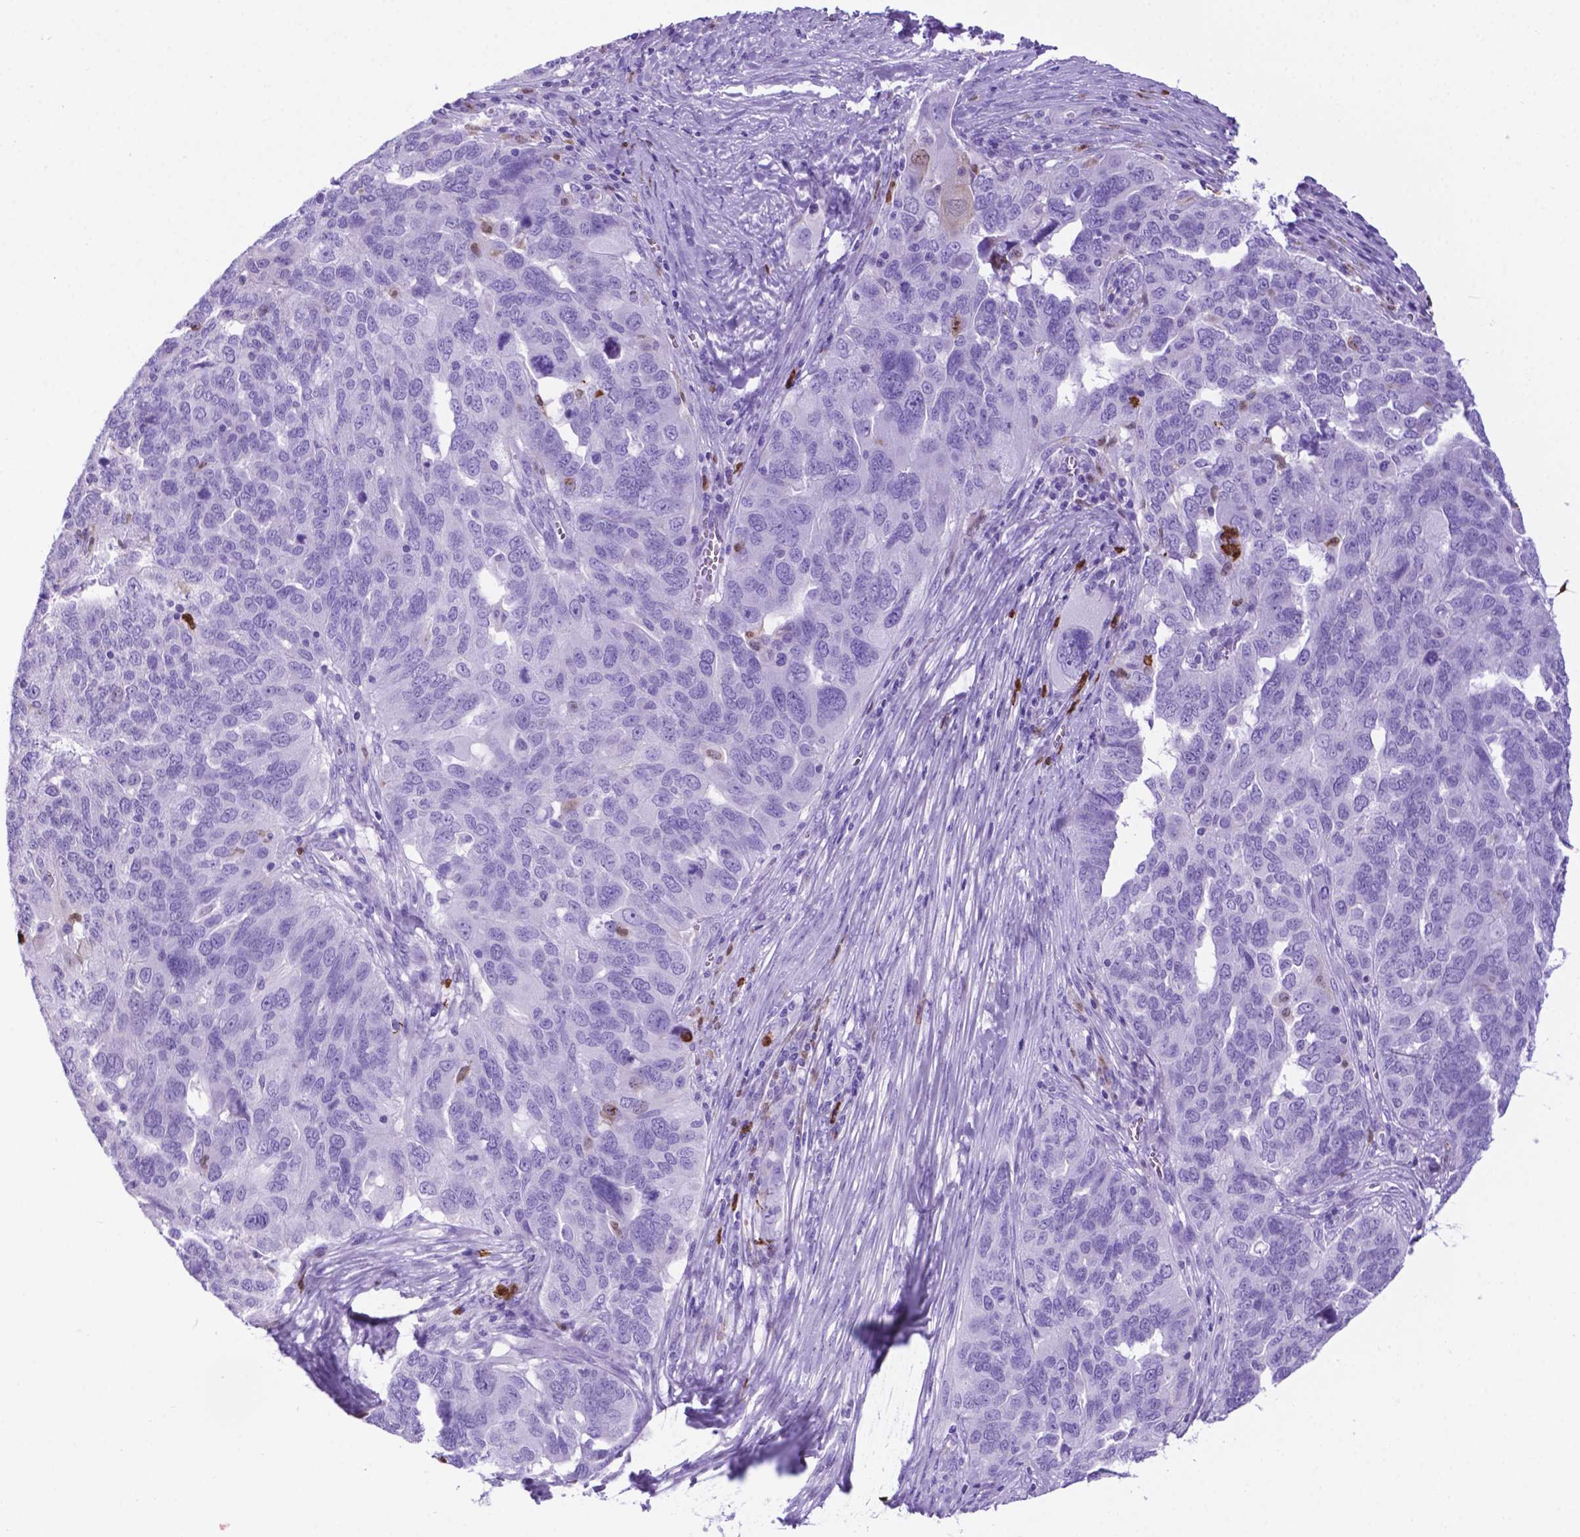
{"staining": {"intensity": "negative", "quantity": "none", "location": "none"}, "tissue": "ovarian cancer", "cell_type": "Tumor cells", "image_type": "cancer", "snomed": [{"axis": "morphology", "description": "Carcinoma, endometroid"}, {"axis": "topography", "description": "Soft tissue"}, {"axis": "topography", "description": "Ovary"}], "caption": "The micrograph demonstrates no staining of tumor cells in ovarian cancer. (DAB immunohistochemistry with hematoxylin counter stain).", "gene": "LZTR1", "patient": {"sex": "female", "age": 52}}